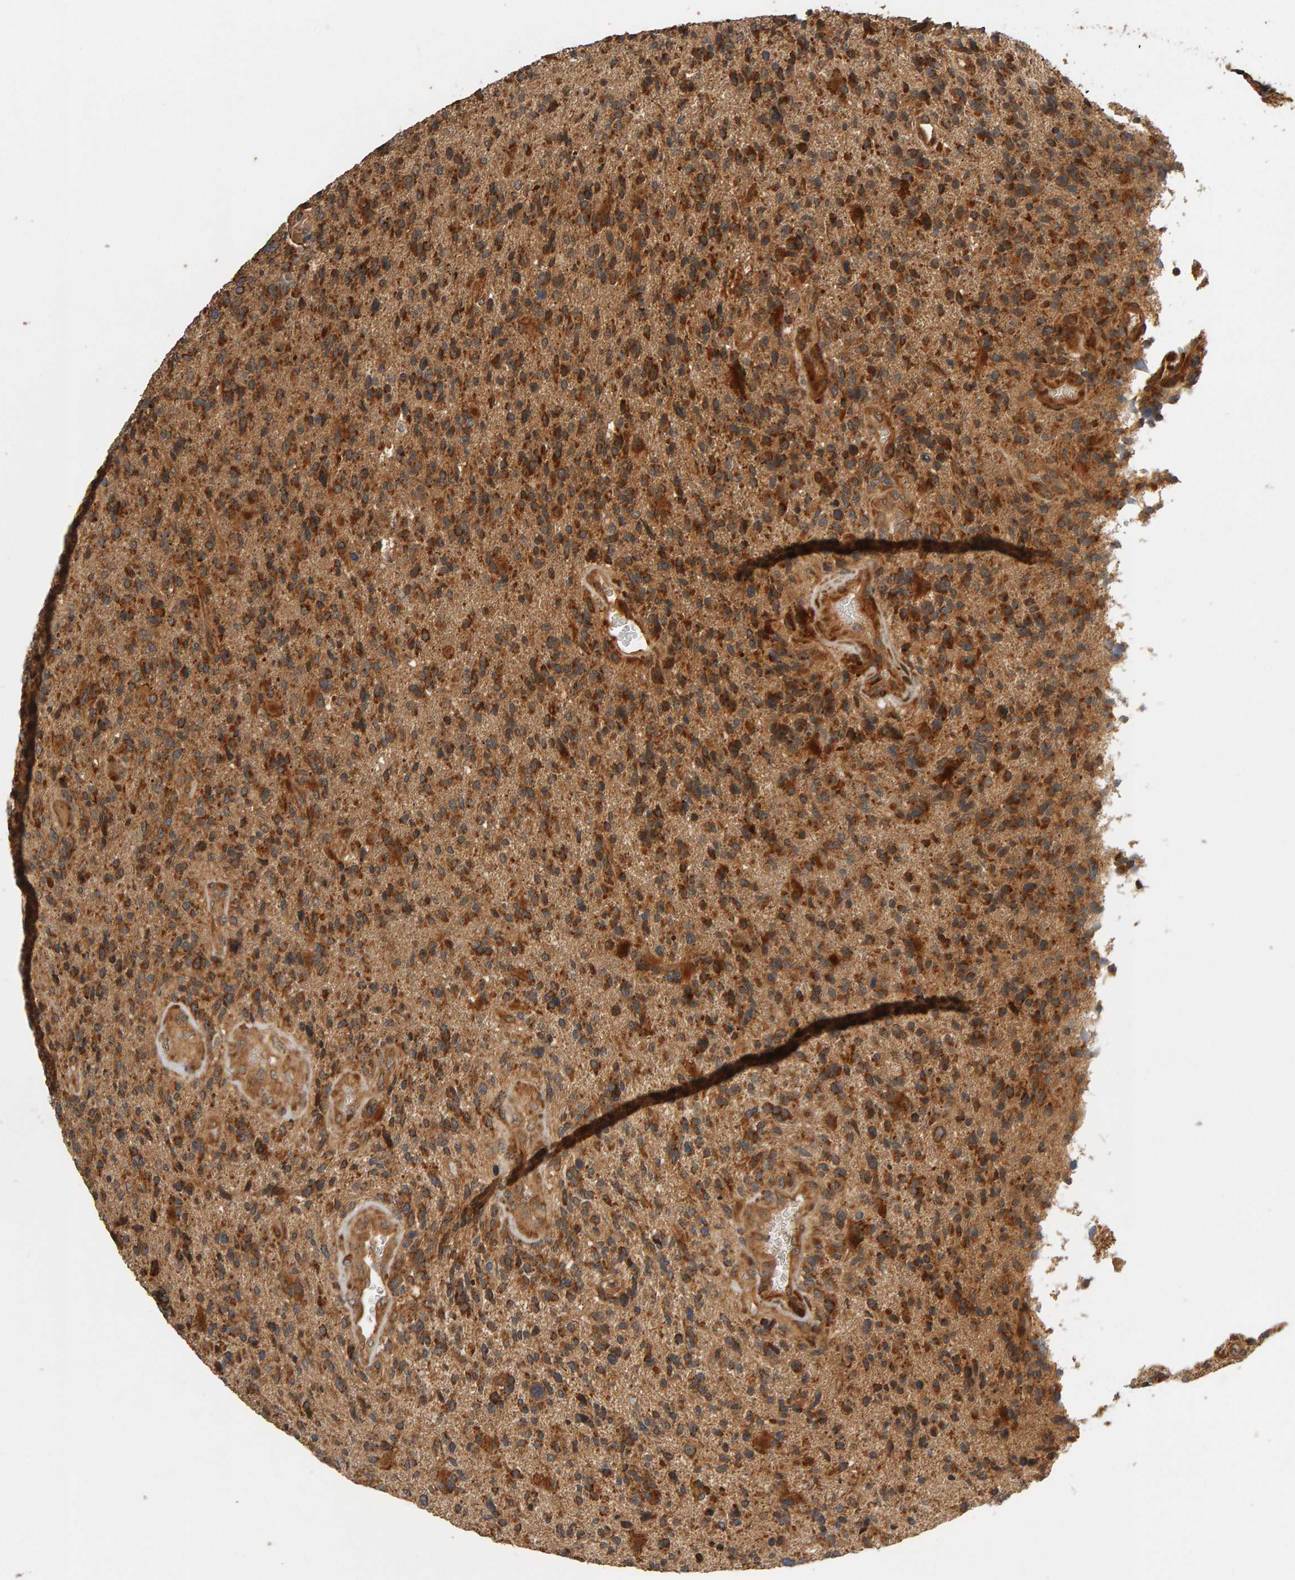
{"staining": {"intensity": "strong", "quantity": ">75%", "location": "cytoplasmic/membranous"}, "tissue": "glioma", "cell_type": "Tumor cells", "image_type": "cancer", "snomed": [{"axis": "morphology", "description": "Glioma, malignant, High grade"}, {"axis": "topography", "description": "Brain"}], "caption": "Malignant glioma (high-grade) stained for a protein (brown) demonstrates strong cytoplasmic/membranous positive positivity in approximately >75% of tumor cells.", "gene": "ZFAND1", "patient": {"sex": "male", "age": 72}}